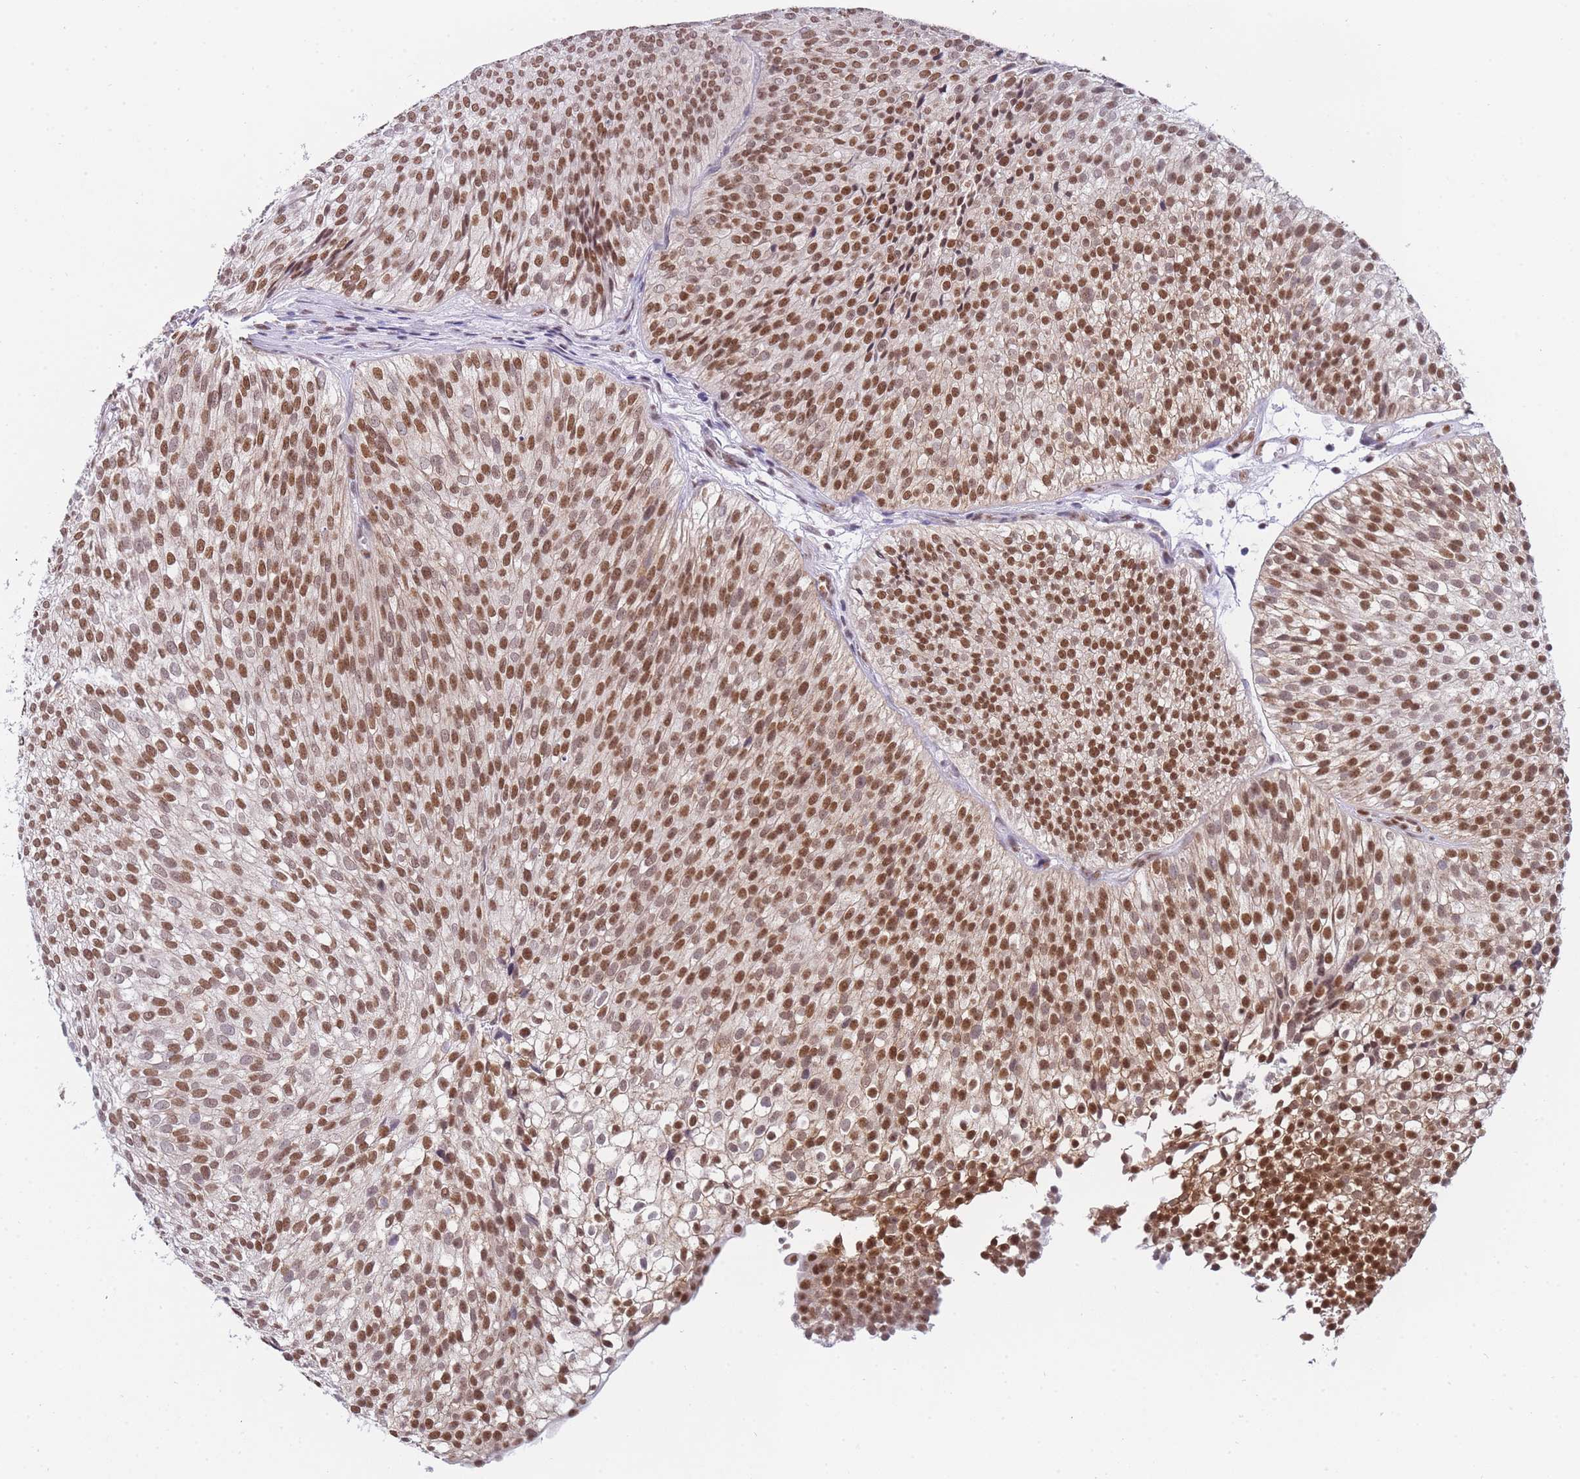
{"staining": {"intensity": "strong", "quantity": ">75%", "location": "nuclear"}, "tissue": "urothelial cancer", "cell_type": "Tumor cells", "image_type": "cancer", "snomed": [{"axis": "morphology", "description": "Urothelial carcinoma, Low grade"}, {"axis": "topography", "description": "Urinary bladder"}], "caption": "Urothelial cancer was stained to show a protein in brown. There is high levels of strong nuclear staining in about >75% of tumor cells.", "gene": "FRAT2", "patient": {"sex": "male", "age": 91}}